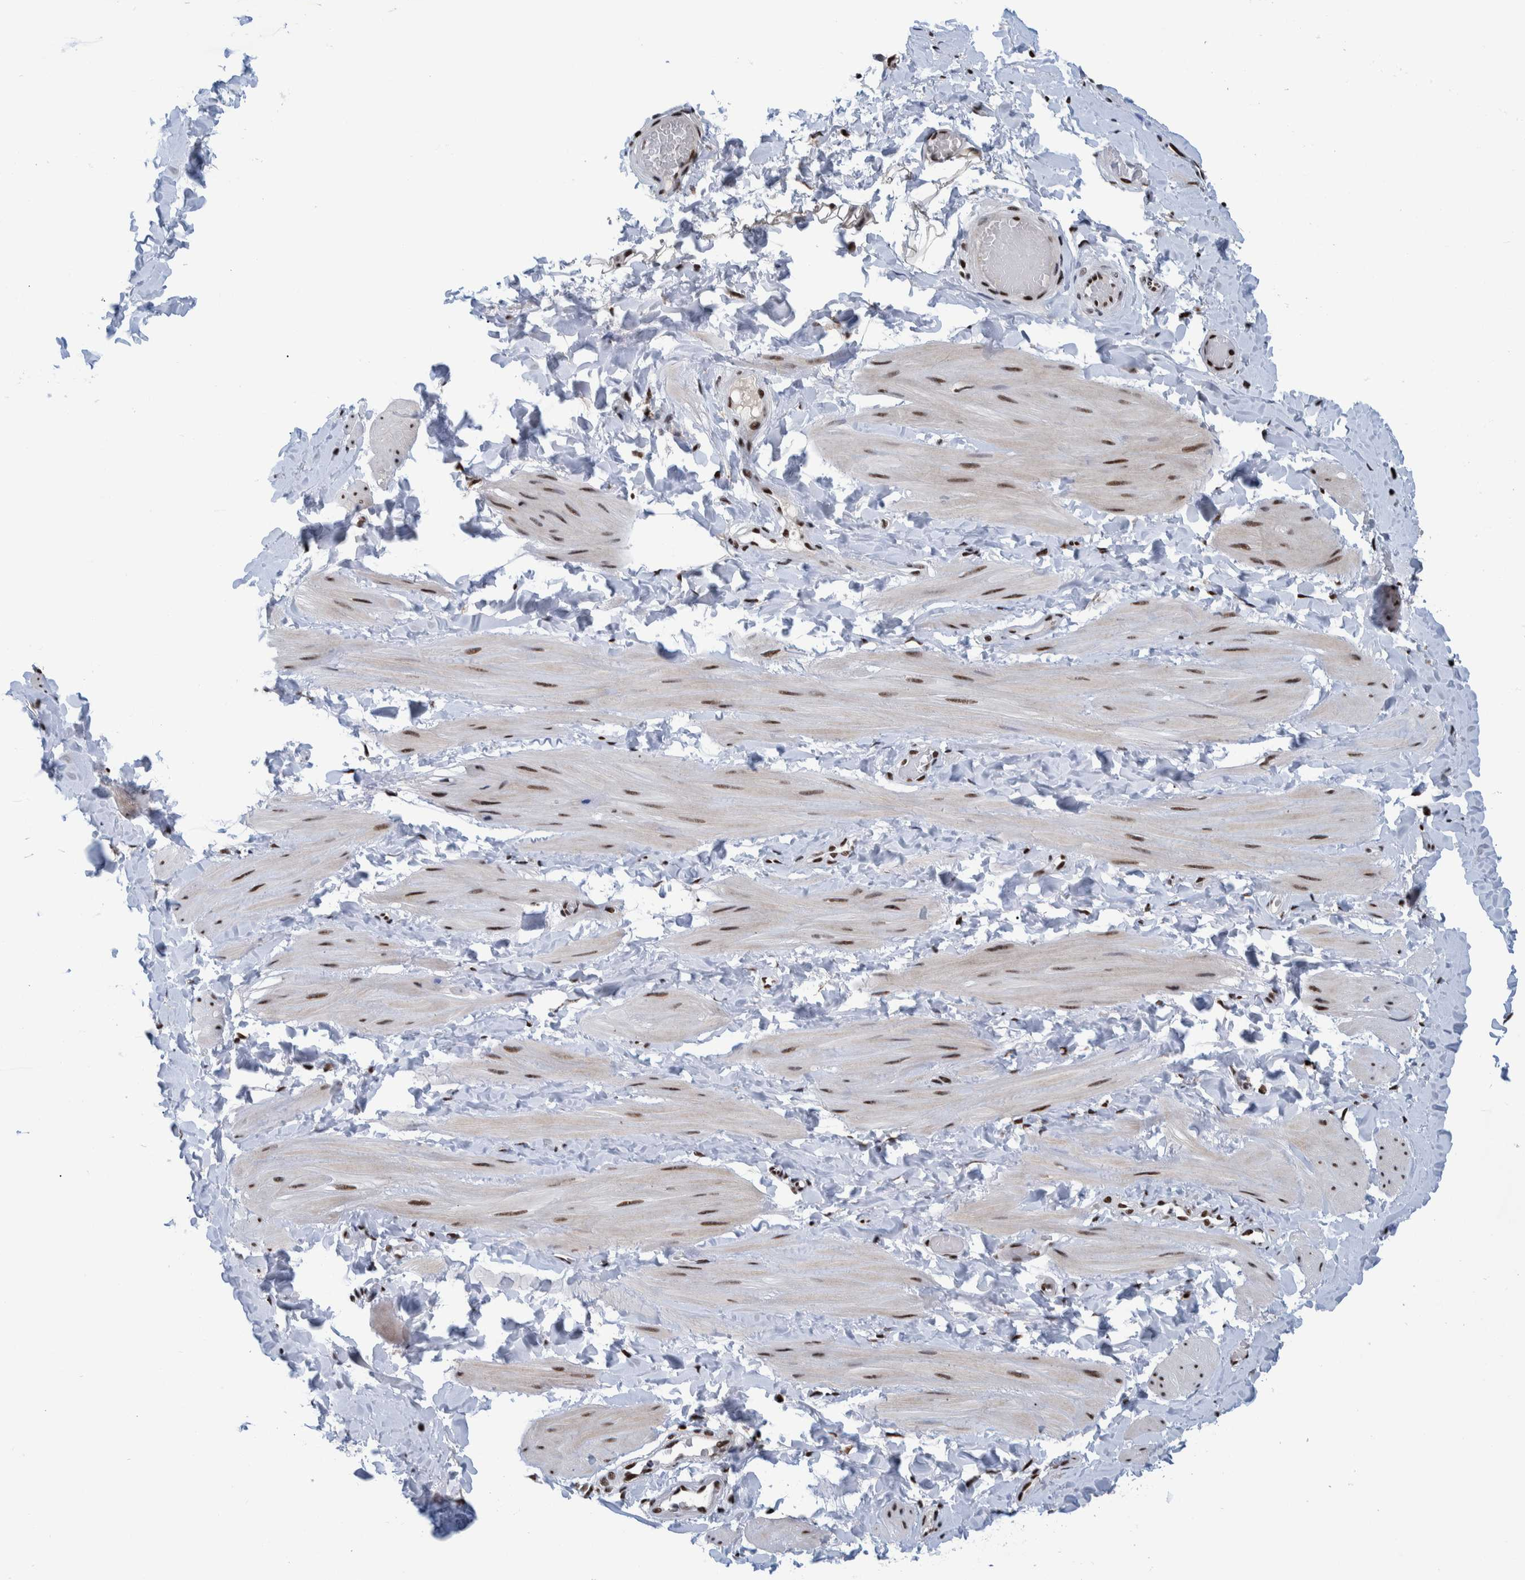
{"staining": {"intensity": "strong", "quantity": ">75%", "location": "nuclear"}, "tissue": "soft tissue", "cell_type": "Fibroblasts", "image_type": "normal", "snomed": [{"axis": "morphology", "description": "Normal tissue, NOS"}, {"axis": "topography", "description": "Adipose tissue"}, {"axis": "topography", "description": "Vascular tissue"}, {"axis": "topography", "description": "Peripheral nerve tissue"}], "caption": "Soft tissue stained with immunohistochemistry exhibits strong nuclear positivity in about >75% of fibroblasts.", "gene": "EFTUD2", "patient": {"sex": "male", "age": 25}}